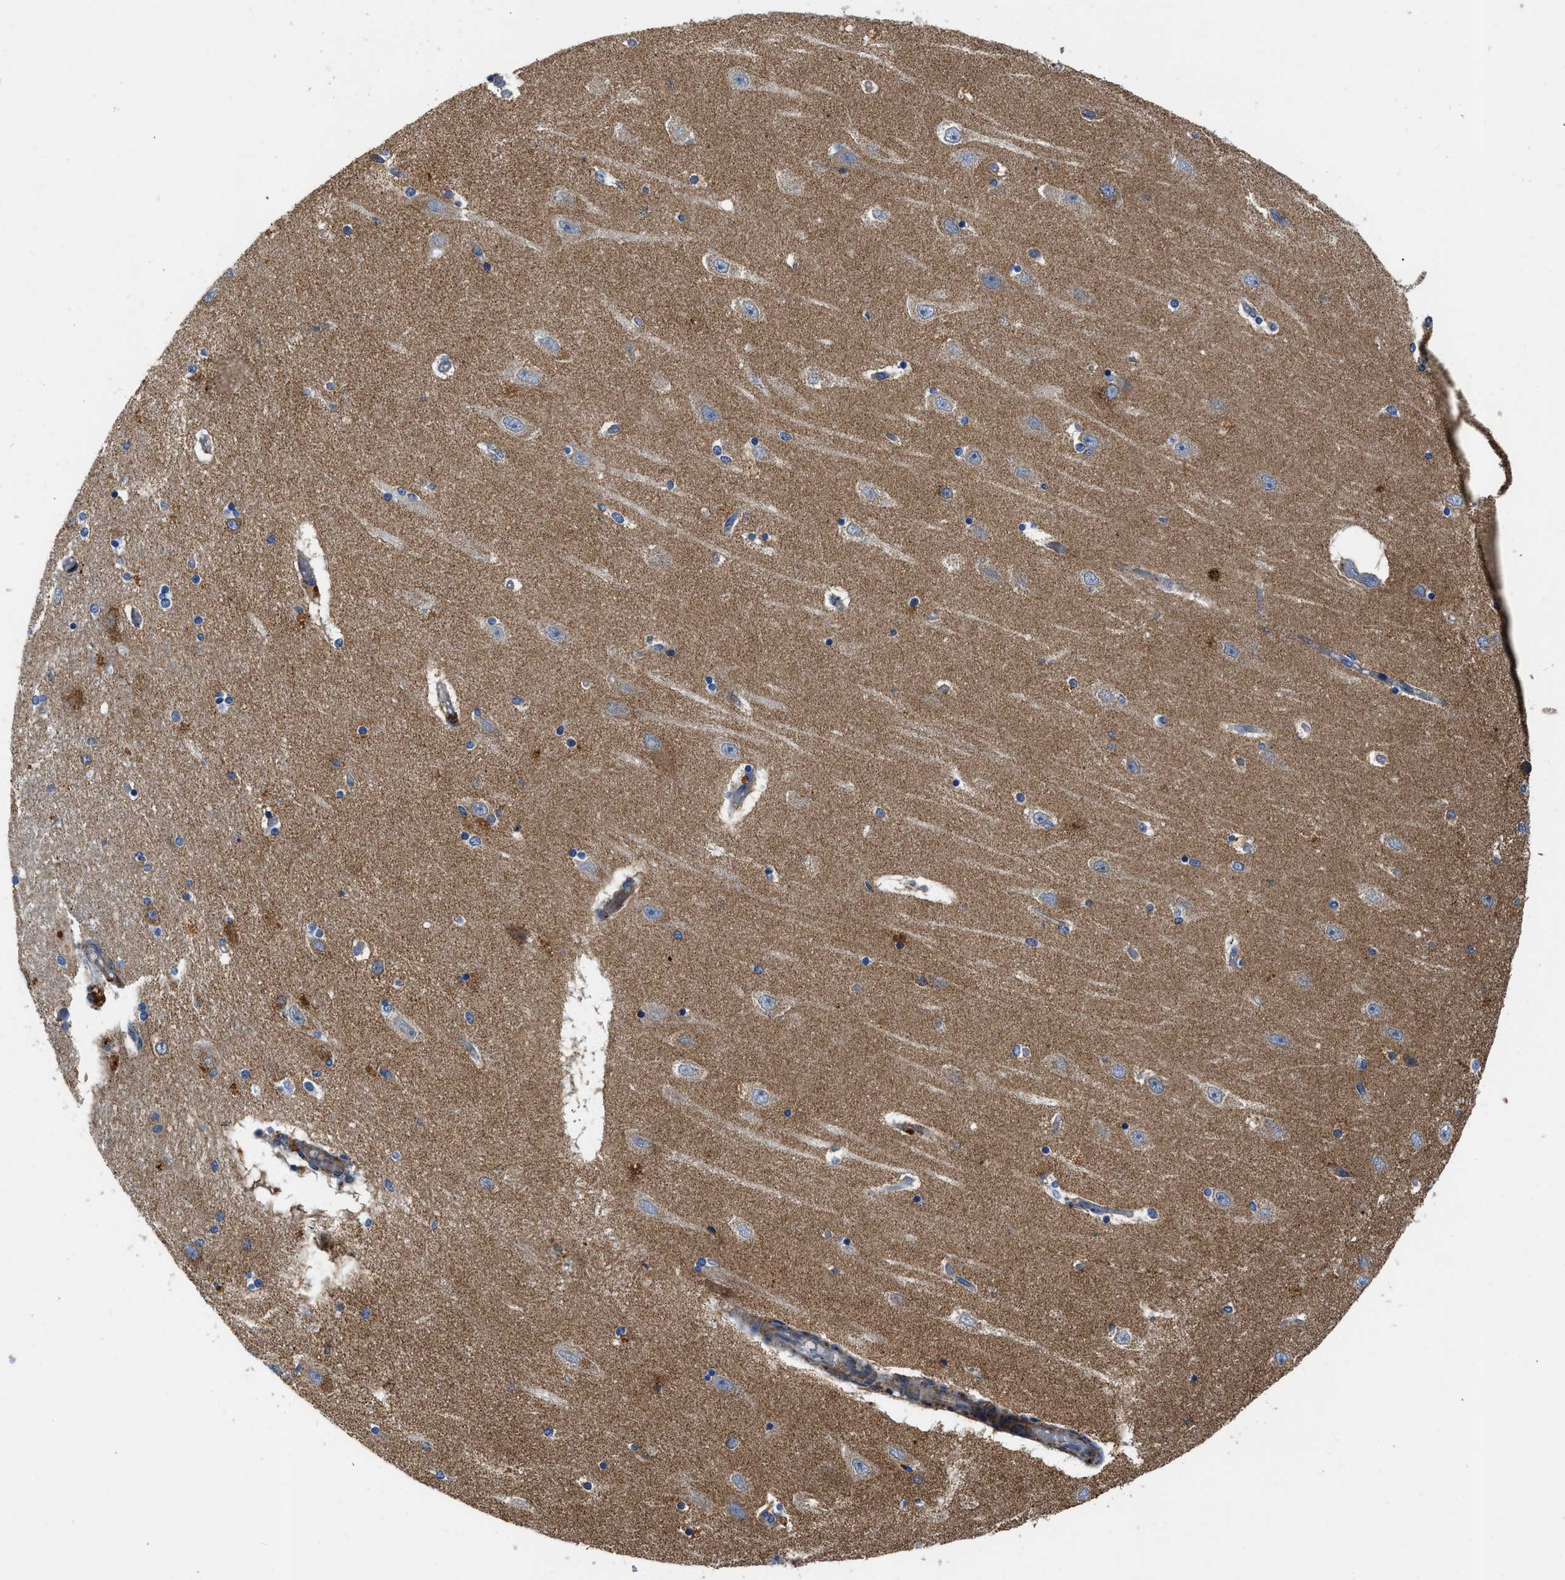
{"staining": {"intensity": "weak", "quantity": "<25%", "location": "cytoplasmic/membranous"}, "tissue": "hippocampus", "cell_type": "Glial cells", "image_type": "normal", "snomed": [{"axis": "morphology", "description": "Normal tissue, NOS"}, {"axis": "topography", "description": "Hippocampus"}], "caption": "Immunohistochemical staining of normal human hippocampus exhibits no significant expression in glial cells. (DAB (3,3'-diaminobenzidine) immunohistochemistry (IHC) visualized using brightfield microscopy, high magnification).", "gene": "ZNF831", "patient": {"sex": "female", "age": 54}}